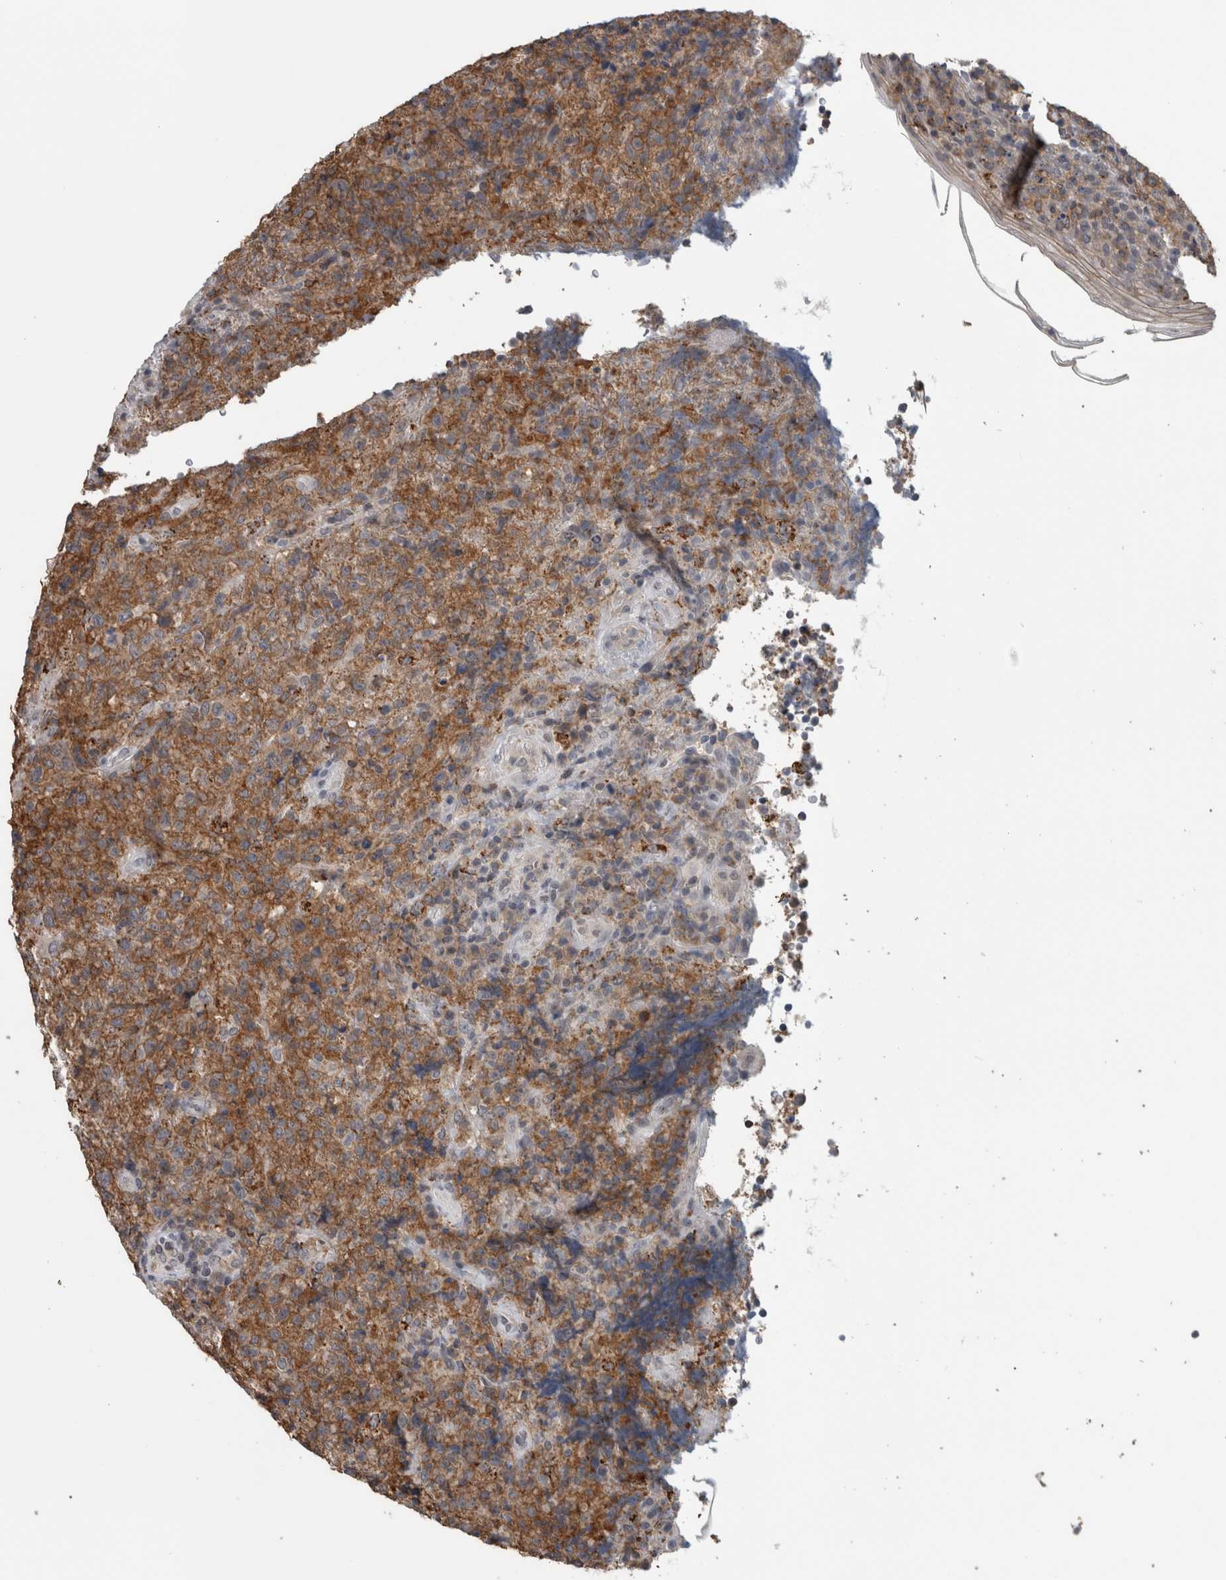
{"staining": {"intensity": "moderate", "quantity": ">75%", "location": "cytoplasmic/membranous"}, "tissue": "lymphoma", "cell_type": "Tumor cells", "image_type": "cancer", "snomed": [{"axis": "morphology", "description": "Malignant lymphoma, non-Hodgkin's type, High grade"}, {"axis": "topography", "description": "Tonsil"}], "caption": "A medium amount of moderate cytoplasmic/membranous staining is identified in approximately >75% of tumor cells in lymphoma tissue.", "gene": "ACSF2", "patient": {"sex": "female", "age": 36}}